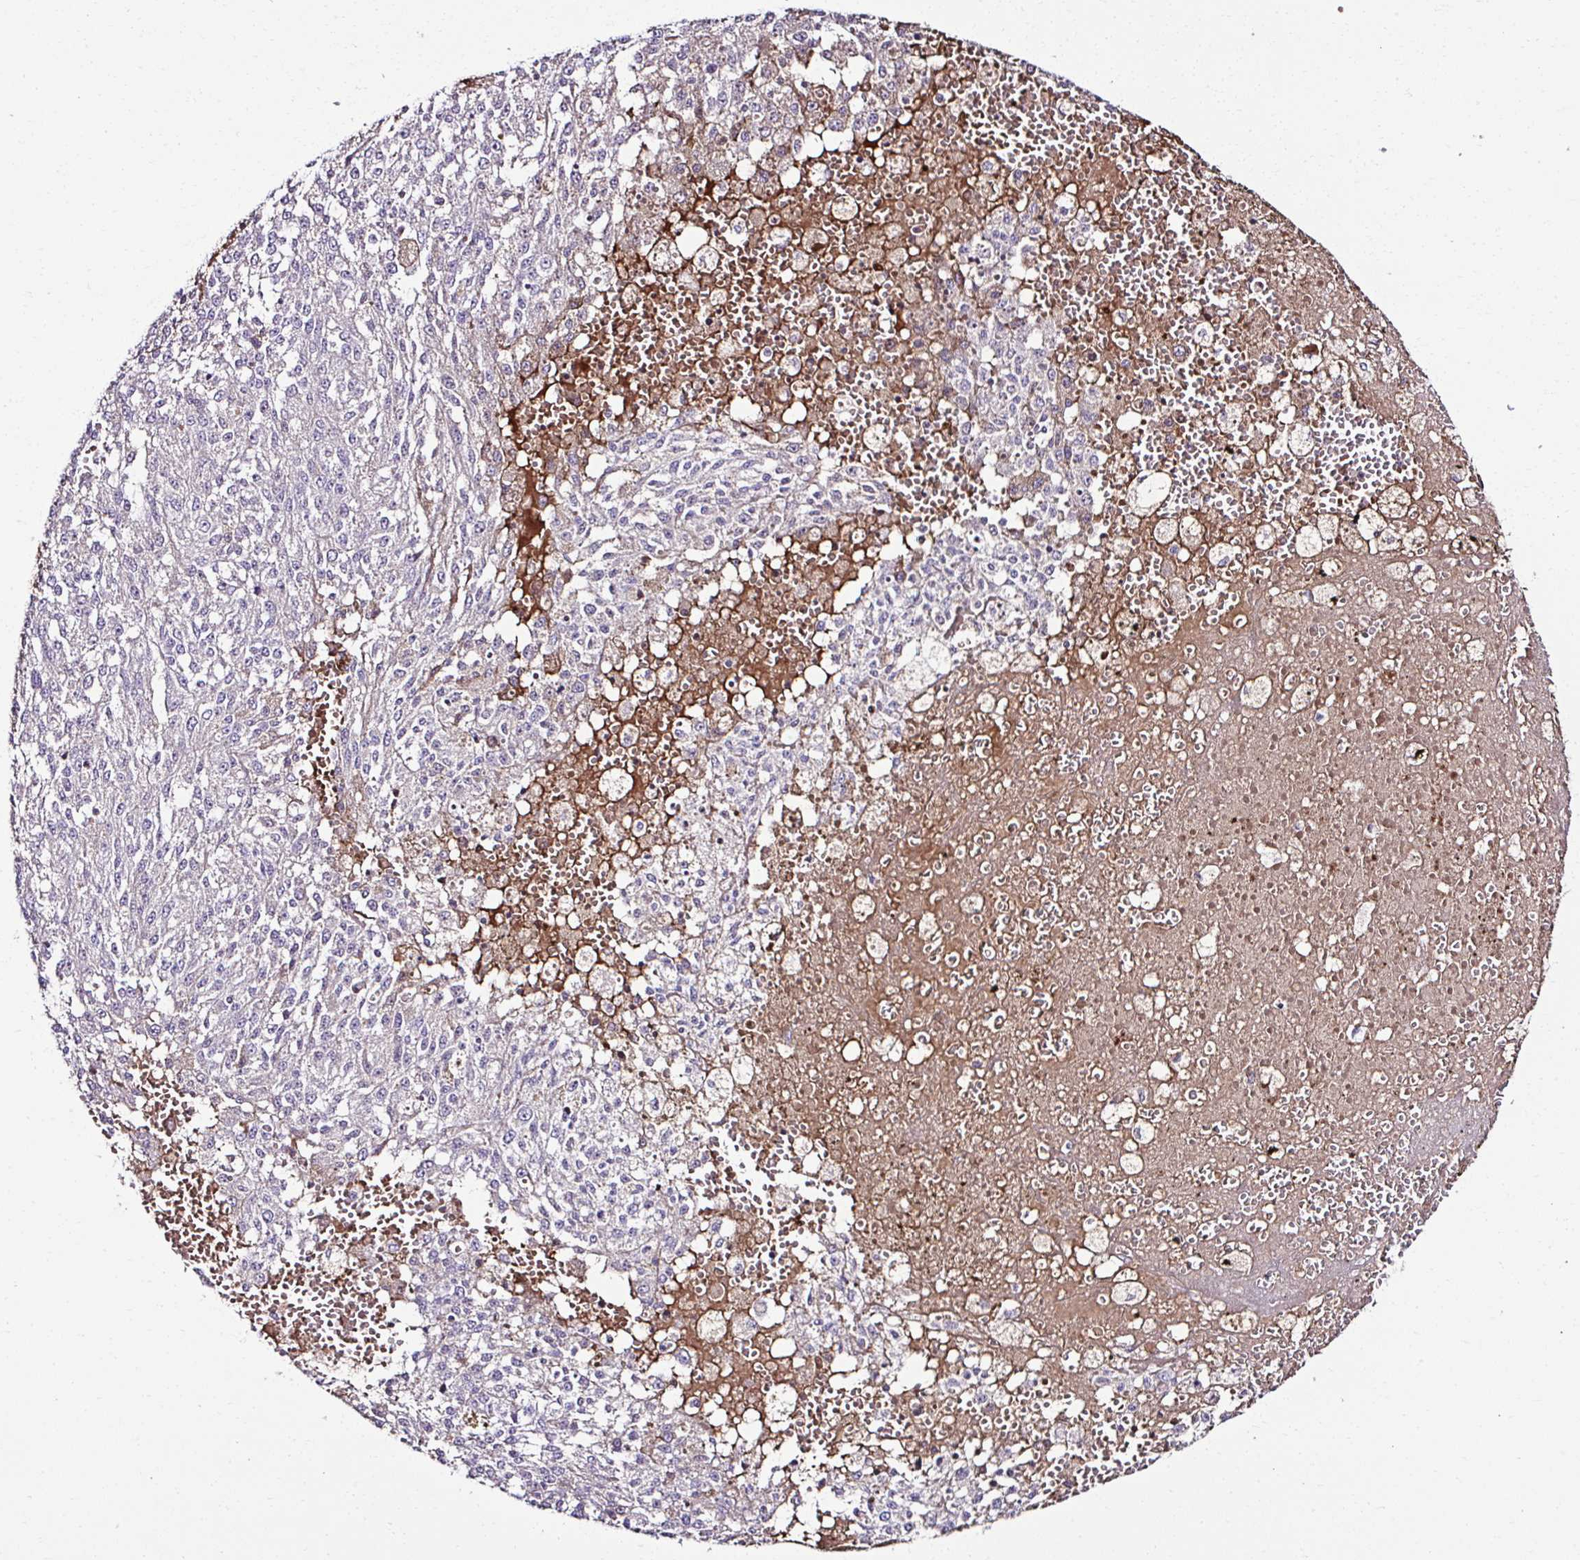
{"staining": {"intensity": "negative", "quantity": "none", "location": "none"}, "tissue": "melanoma", "cell_type": "Tumor cells", "image_type": "cancer", "snomed": [{"axis": "morphology", "description": "Malignant melanoma, Metastatic site"}, {"axis": "topography", "description": "Lymph node"}], "caption": "This histopathology image is of malignant melanoma (metastatic site) stained with IHC to label a protein in brown with the nuclei are counter-stained blue. There is no staining in tumor cells.", "gene": "CCDC85C", "patient": {"sex": "female", "age": 64}}